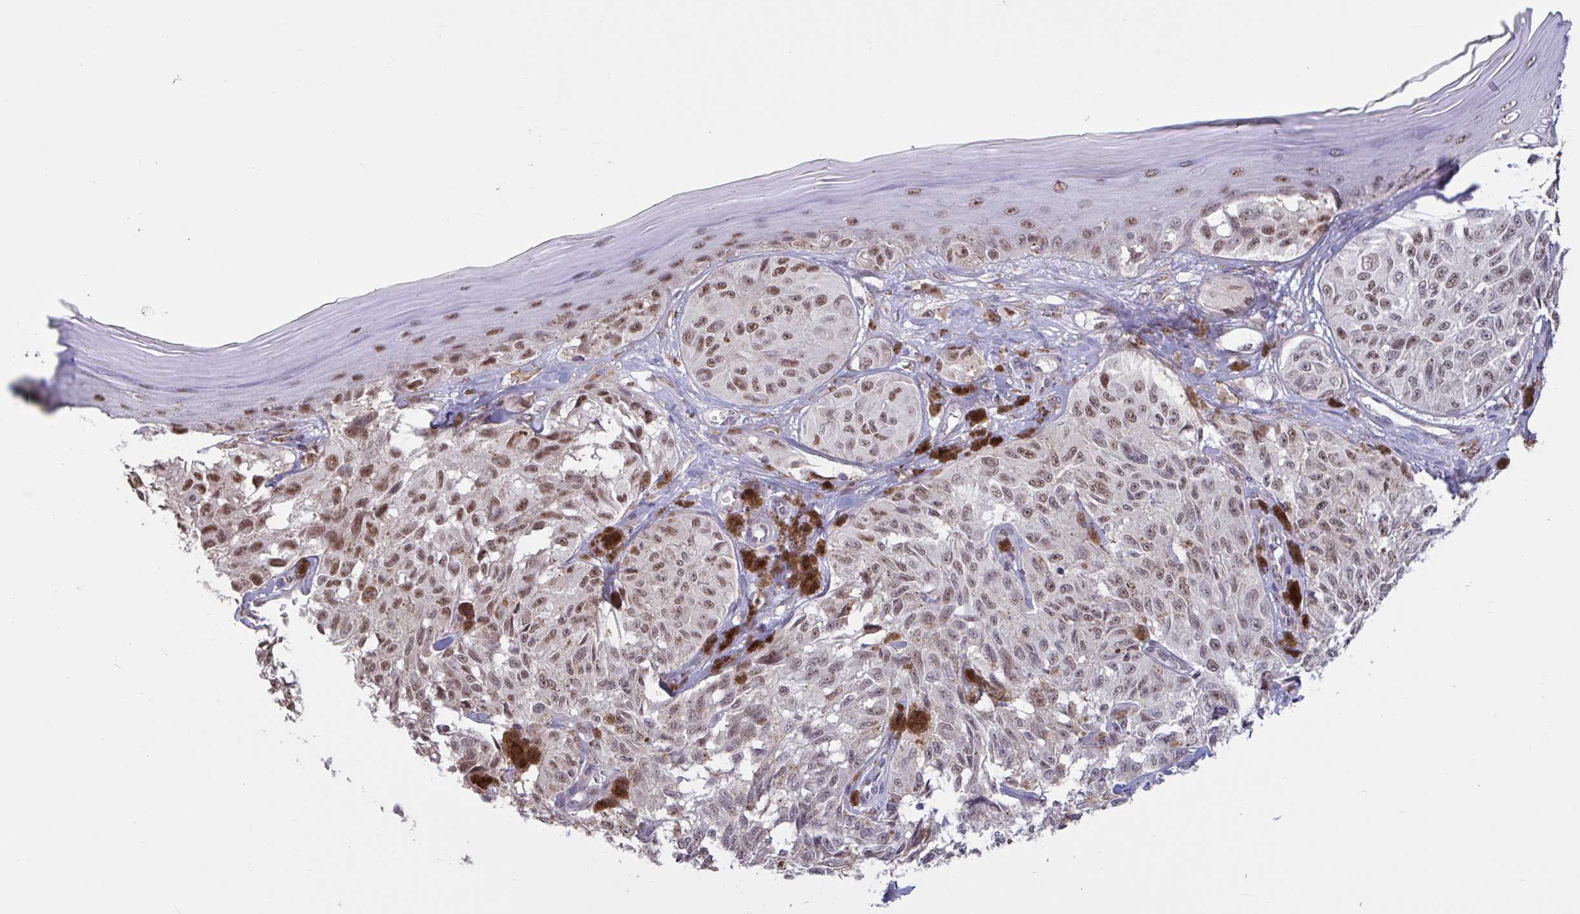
{"staining": {"intensity": "moderate", "quantity": ">75%", "location": "nuclear"}, "tissue": "melanoma", "cell_type": "Tumor cells", "image_type": "cancer", "snomed": [{"axis": "morphology", "description": "Malignant melanoma, NOS"}, {"axis": "topography", "description": "Skin"}], "caption": "Immunohistochemical staining of human melanoma shows moderate nuclear protein positivity in about >75% of tumor cells.", "gene": "DDX39A", "patient": {"sex": "male", "age": 68}}